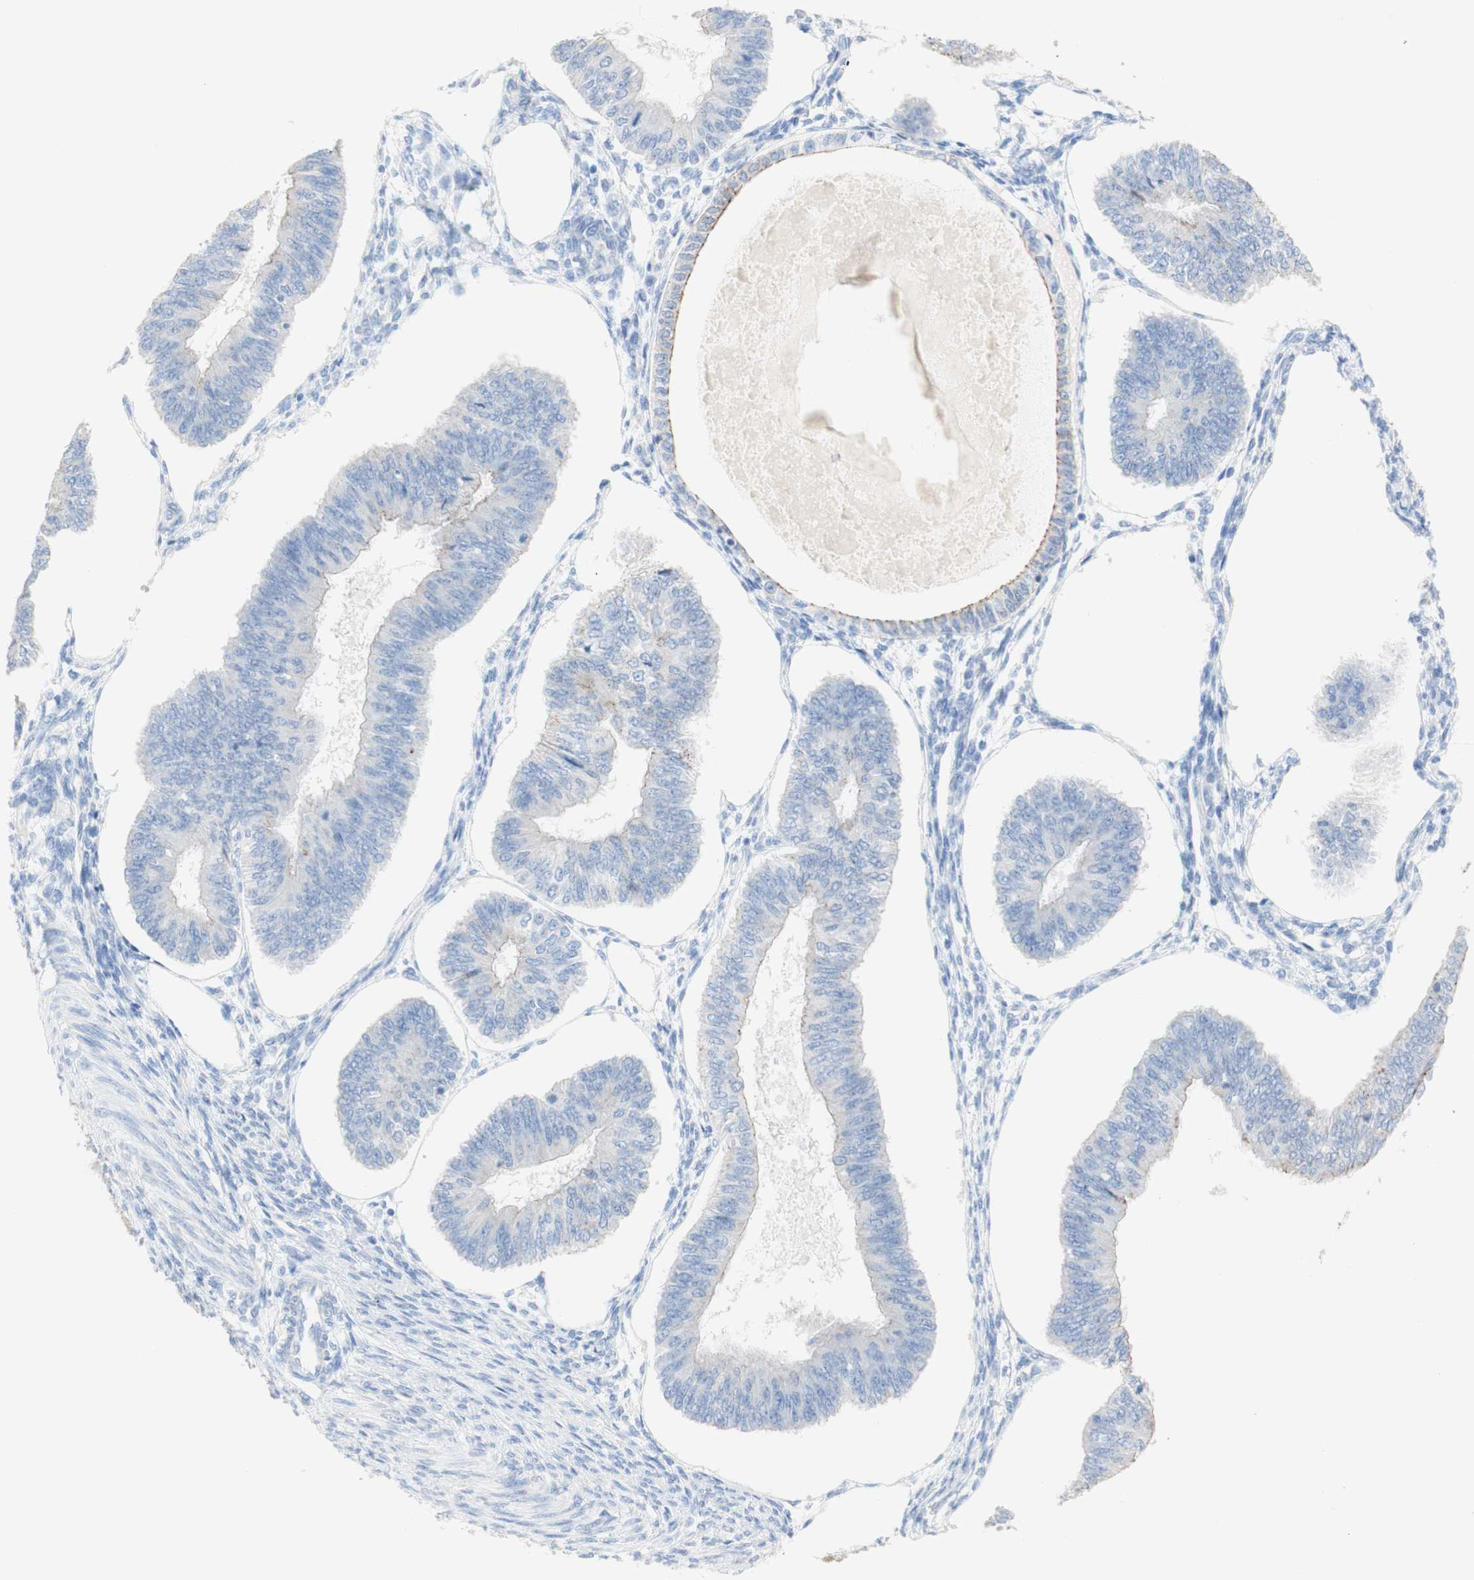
{"staining": {"intensity": "moderate", "quantity": "<25%", "location": "cytoplasmic/membranous"}, "tissue": "endometrial cancer", "cell_type": "Tumor cells", "image_type": "cancer", "snomed": [{"axis": "morphology", "description": "Adenocarcinoma, NOS"}, {"axis": "topography", "description": "Endometrium"}], "caption": "This micrograph exhibits IHC staining of human endometrial cancer, with low moderate cytoplasmic/membranous expression in approximately <25% of tumor cells.", "gene": "DSC2", "patient": {"sex": "female", "age": 58}}